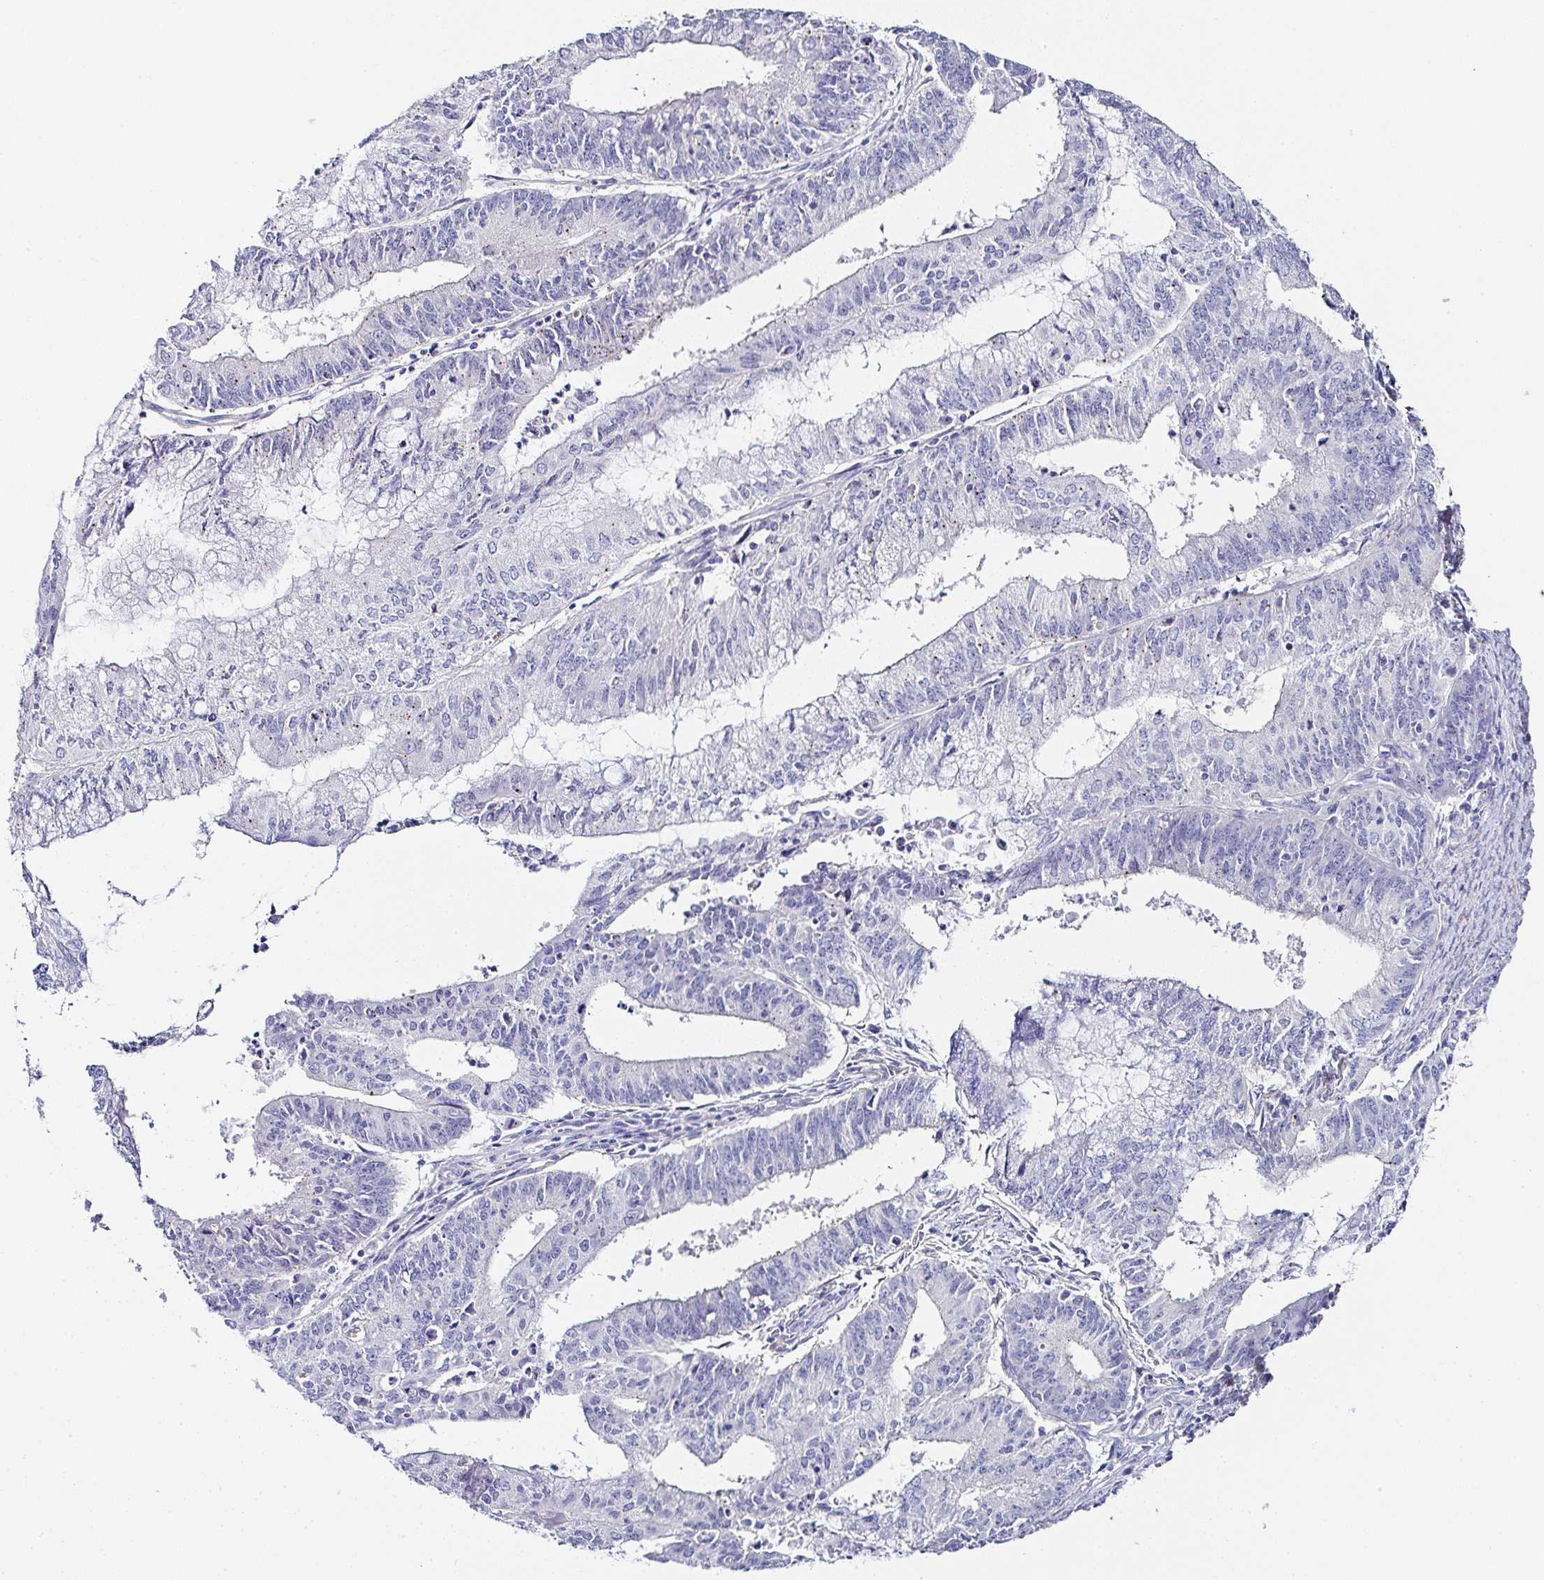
{"staining": {"intensity": "negative", "quantity": "none", "location": "none"}, "tissue": "endometrial cancer", "cell_type": "Tumor cells", "image_type": "cancer", "snomed": [{"axis": "morphology", "description": "Adenocarcinoma, NOS"}, {"axis": "topography", "description": "Endometrium"}], "caption": "Immunohistochemistry micrograph of human endometrial cancer (adenocarcinoma) stained for a protein (brown), which exhibits no positivity in tumor cells.", "gene": "PPFIA4", "patient": {"sex": "female", "age": 61}}